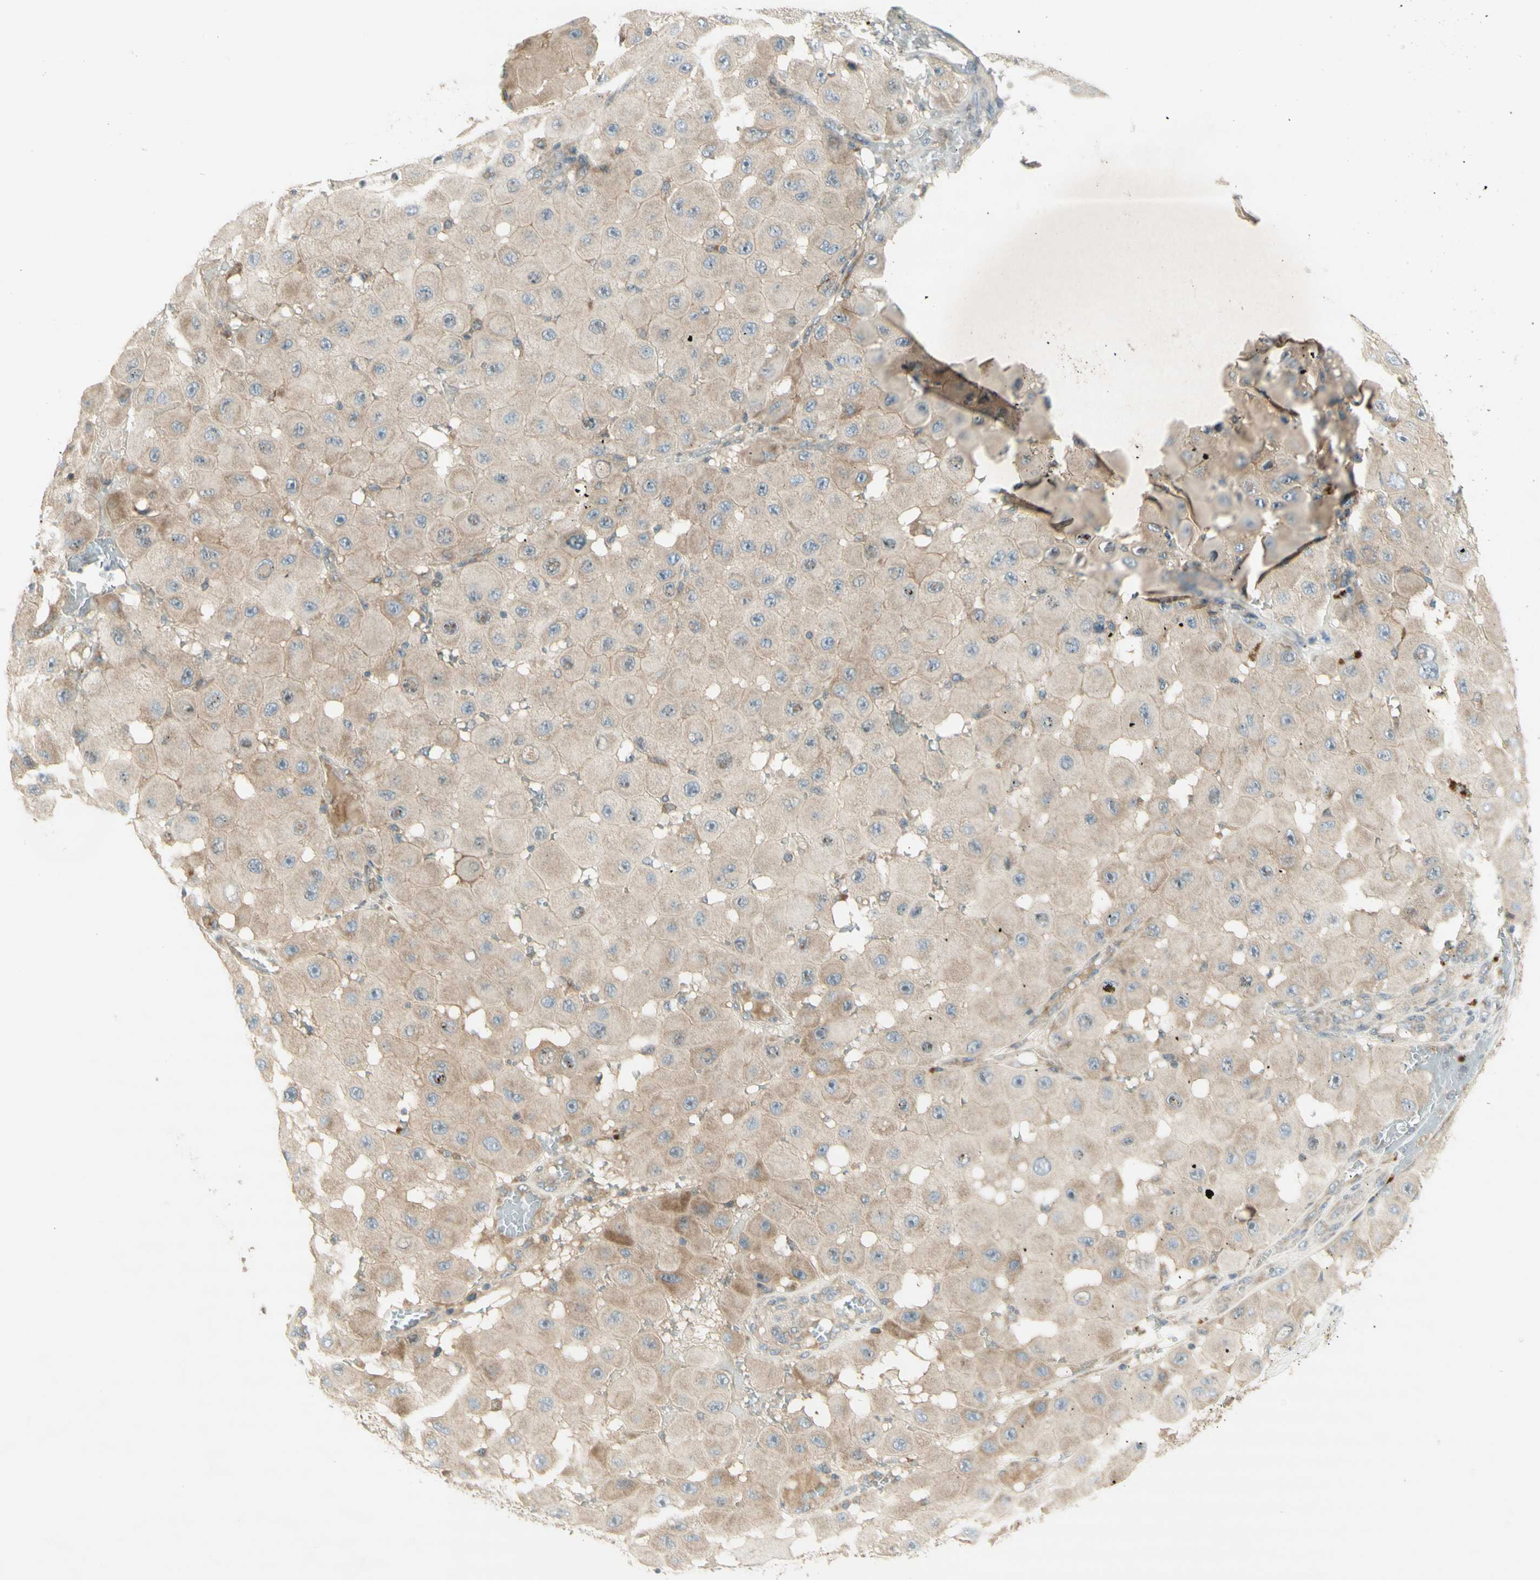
{"staining": {"intensity": "moderate", "quantity": "<25%", "location": "cytoplasmic/membranous"}, "tissue": "melanoma", "cell_type": "Tumor cells", "image_type": "cancer", "snomed": [{"axis": "morphology", "description": "Malignant melanoma, NOS"}, {"axis": "topography", "description": "Skin"}], "caption": "Human melanoma stained for a protein (brown) displays moderate cytoplasmic/membranous positive expression in approximately <25% of tumor cells.", "gene": "ETF1", "patient": {"sex": "female", "age": 81}}